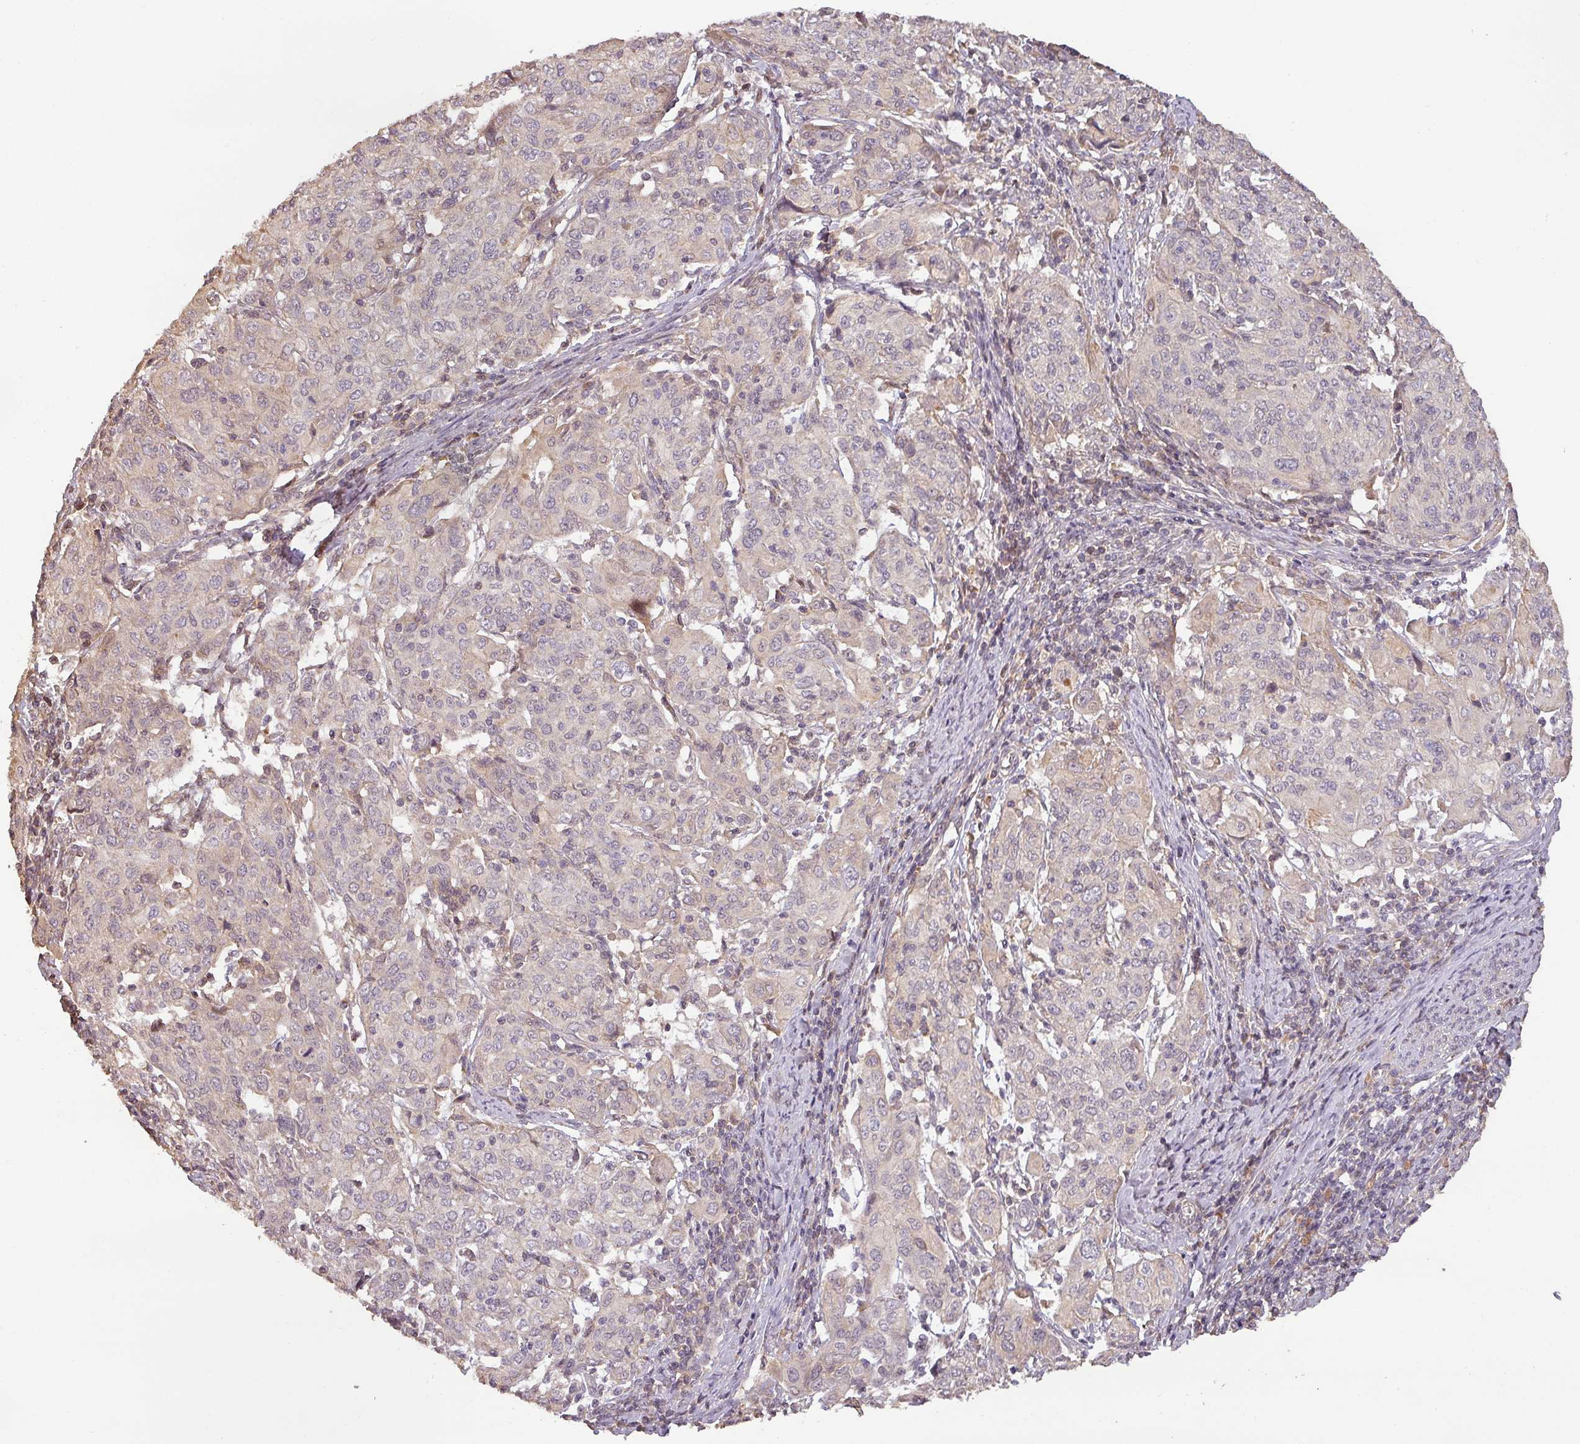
{"staining": {"intensity": "negative", "quantity": "none", "location": "none"}, "tissue": "cervical cancer", "cell_type": "Tumor cells", "image_type": "cancer", "snomed": [{"axis": "morphology", "description": "Squamous cell carcinoma, NOS"}, {"axis": "topography", "description": "Cervix"}], "caption": "Immunohistochemical staining of human cervical cancer (squamous cell carcinoma) displays no significant expression in tumor cells.", "gene": "BPIFB3", "patient": {"sex": "female", "age": 67}}